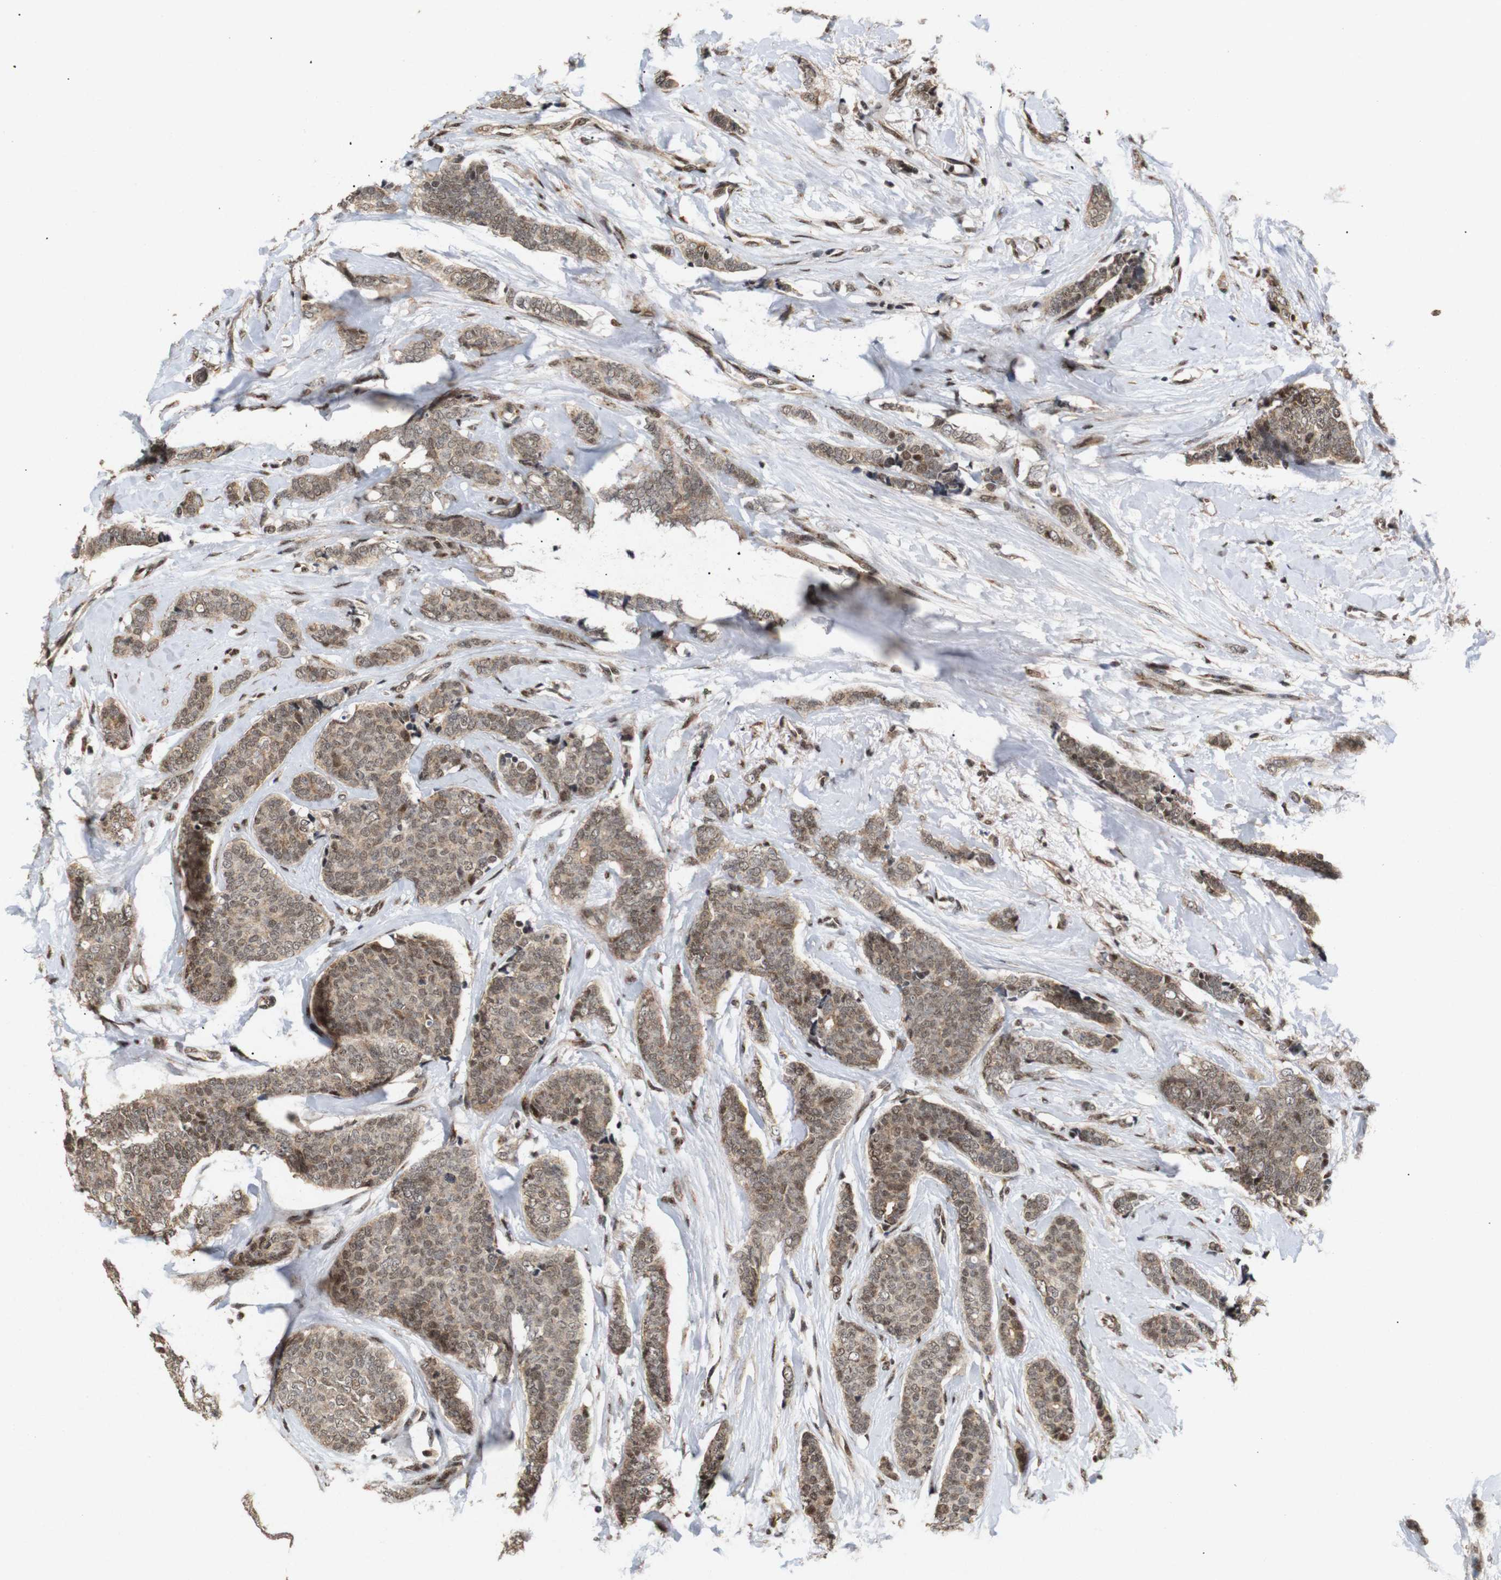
{"staining": {"intensity": "moderate", "quantity": ">75%", "location": "cytoplasmic/membranous,nuclear"}, "tissue": "breast cancer", "cell_type": "Tumor cells", "image_type": "cancer", "snomed": [{"axis": "morphology", "description": "Lobular carcinoma"}, {"axis": "topography", "description": "Skin"}, {"axis": "topography", "description": "Breast"}], "caption": "High-power microscopy captured an immunohistochemistry (IHC) micrograph of breast cancer, revealing moderate cytoplasmic/membranous and nuclear expression in approximately >75% of tumor cells.", "gene": "PYM1", "patient": {"sex": "female", "age": 46}}